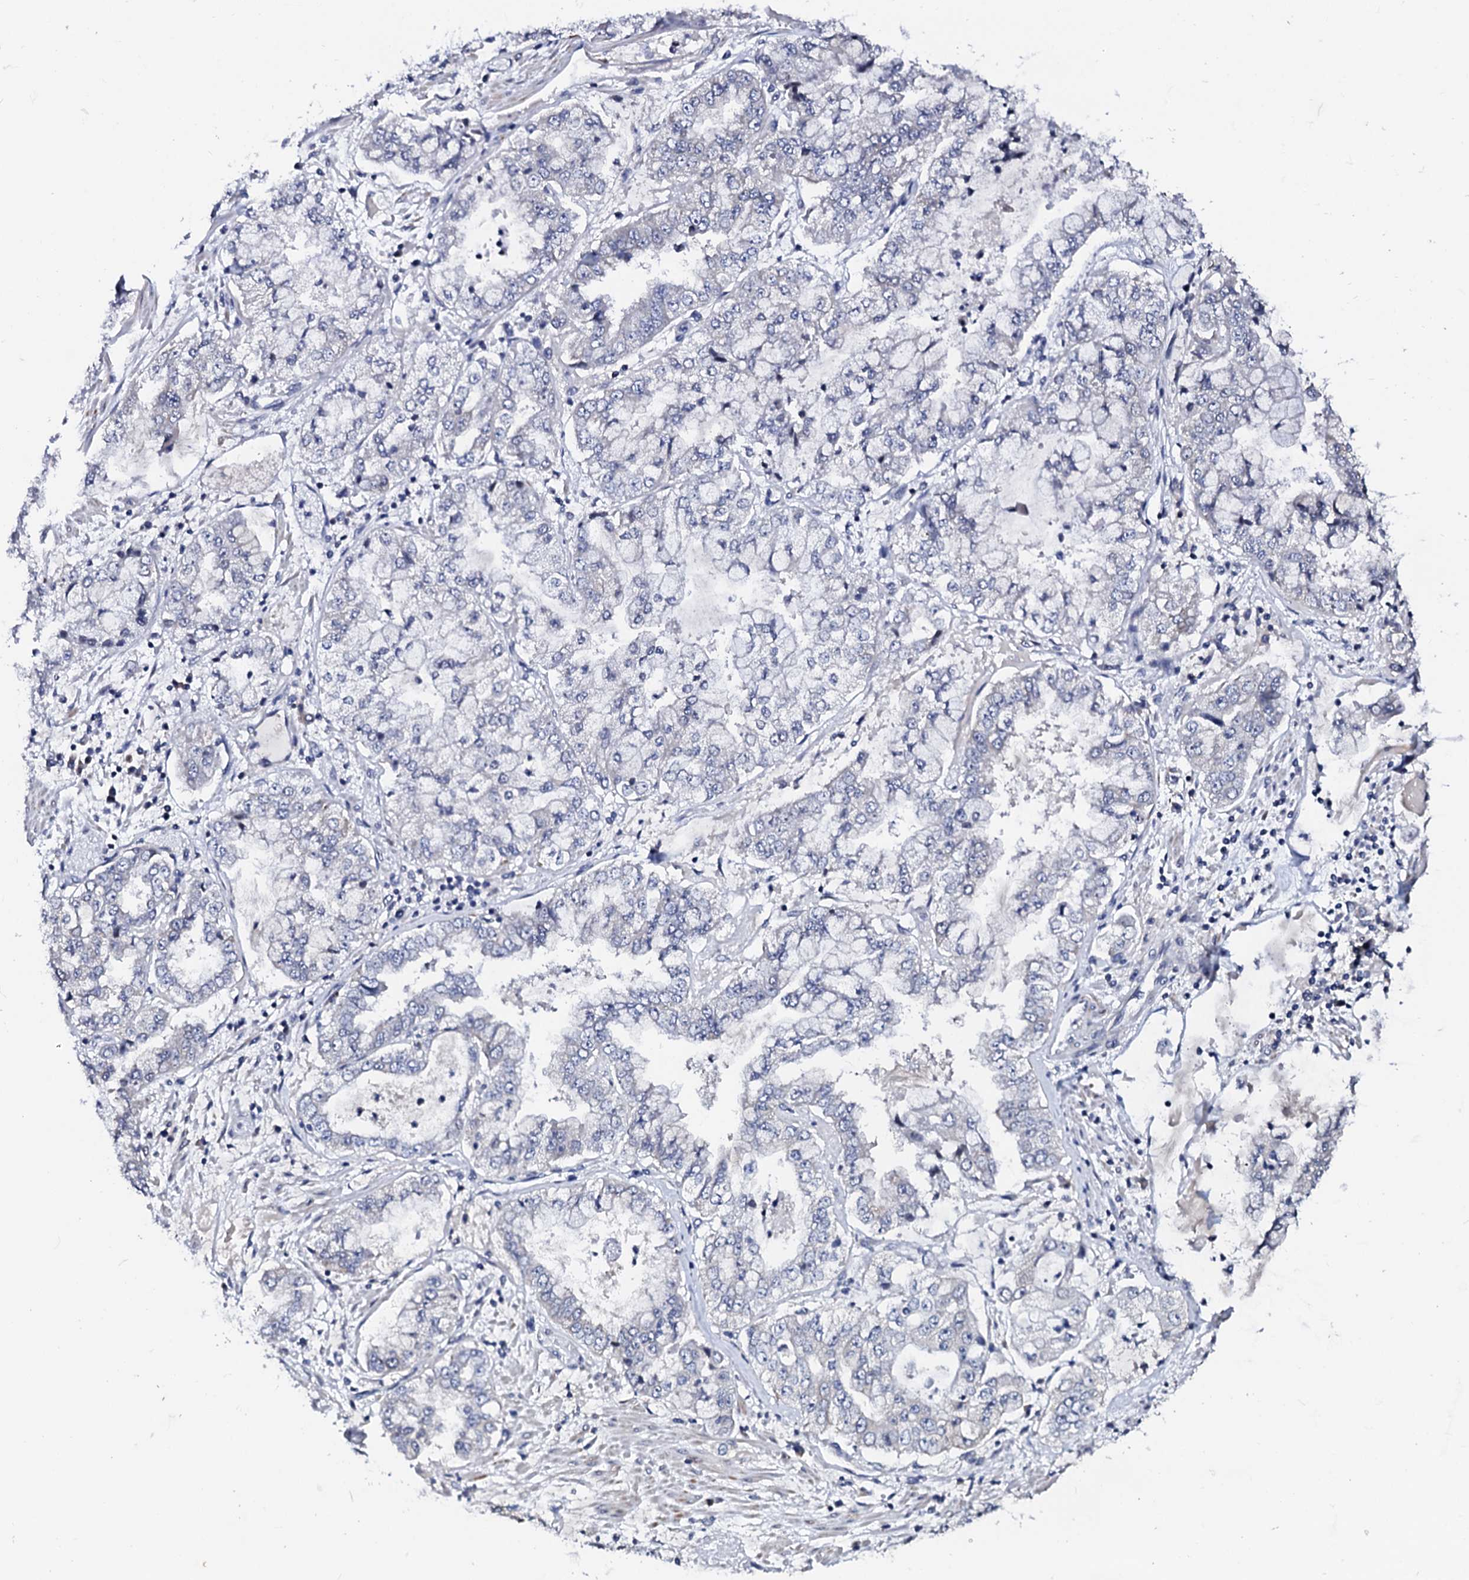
{"staining": {"intensity": "negative", "quantity": "none", "location": "none"}, "tissue": "stomach cancer", "cell_type": "Tumor cells", "image_type": "cancer", "snomed": [{"axis": "morphology", "description": "Adenocarcinoma, NOS"}, {"axis": "topography", "description": "Stomach"}], "caption": "Tumor cells show no significant positivity in stomach adenocarcinoma.", "gene": "NUP58", "patient": {"sex": "male", "age": 76}}